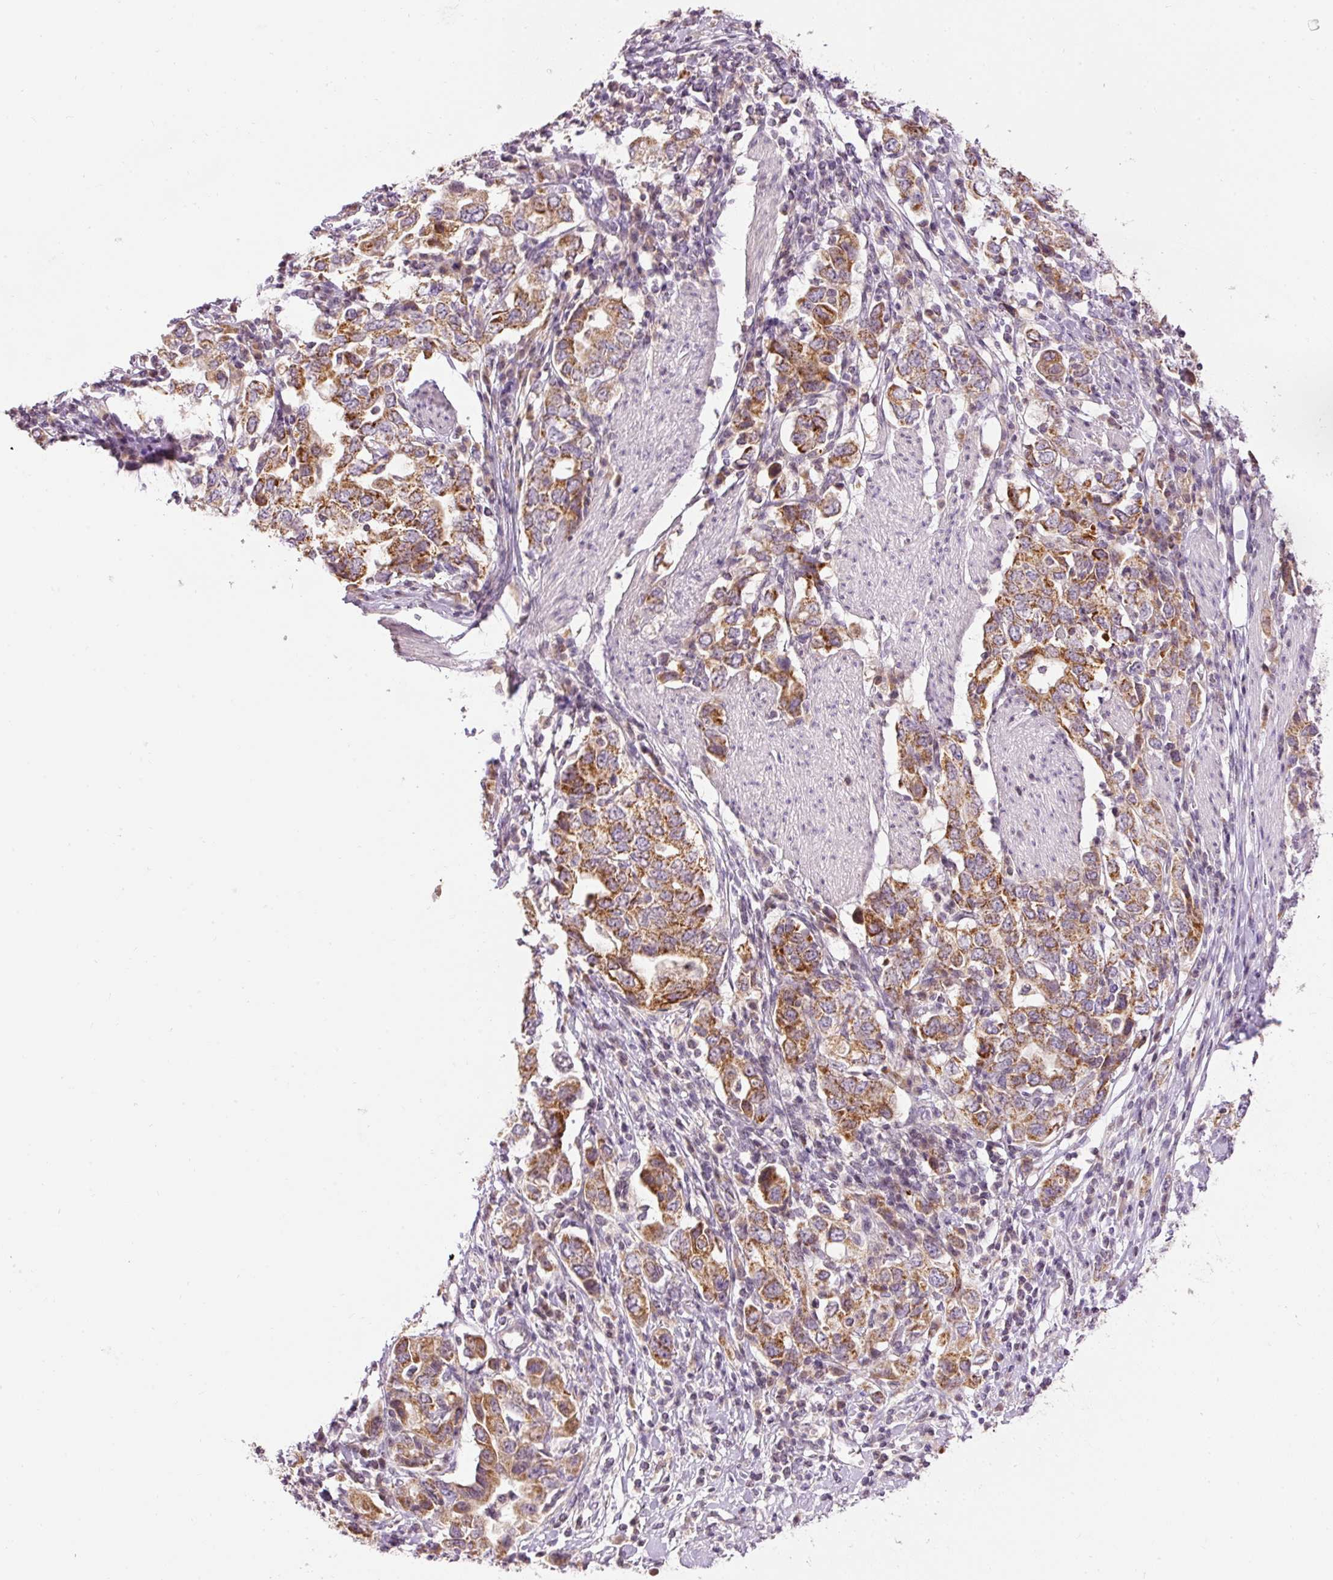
{"staining": {"intensity": "moderate", "quantity": ">75%", "location": "cytoplasmic/membranous"}, "tissue": "stomach cancer", "cell_type": "Tumor cells", "image_type": "cancer", "snomed": [{"axis": "morphology", "description": "Adenocarcinoma, NOS"}, {"axis": "topography", "description": "Stomach, upper"}, {"axis": "topography", "description": "Stomach"}], "caption": "Protein staining by immunohistochemistry (IHC) displays moderate cytoplasmic/membranous positivity in about >75% of tumor cells in stomach cancer. The staining was performed using DAB to visualize the protein expression in brown, while the nuclei were stained in blue with hematoxylin (Magnification: 20x).", "gene": "ABHD11", "patient": {"sex": "male", "age": 62}}